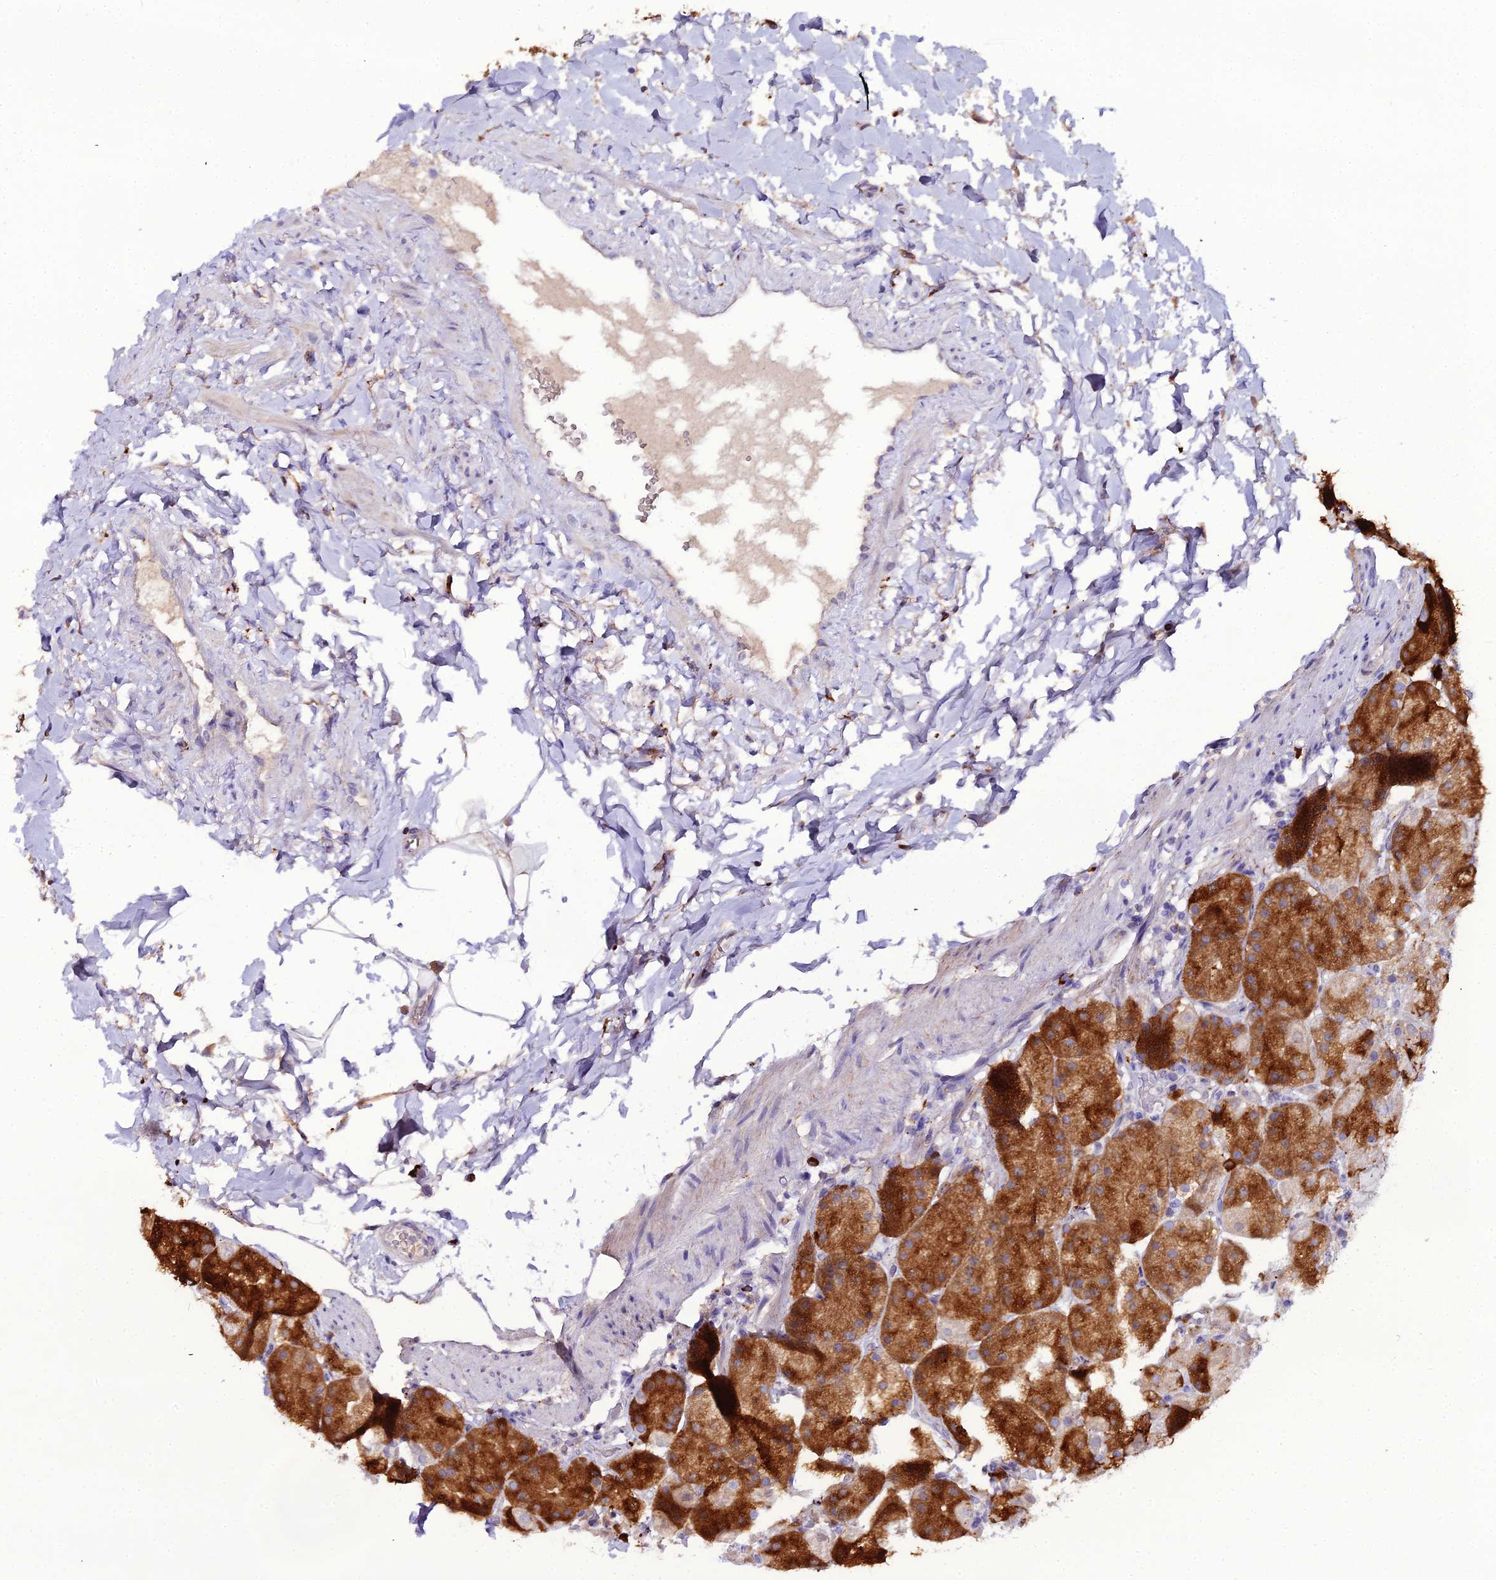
{"staining": {"intensity": "strong", "quantity": "25%-75%", "location": "cytoplasmic/membranous"}, "tissue": "stomach", "cell_type": "Glandular cells", "image_type": "normal", "snomed": [{"axis": "morphology", "description": "Normal tissue, NOS"}, {"axis": "topography", "description": "Stomach, upper"}, {"axis": "topography", "description": "Stomach, lower"}], "caption": "Stomach stained for a protein shows strong cytoplasmic/membranous positivity in glandular cells.", "gene": "MB21D2", "patient": {"sex": "male", "age": 67}}